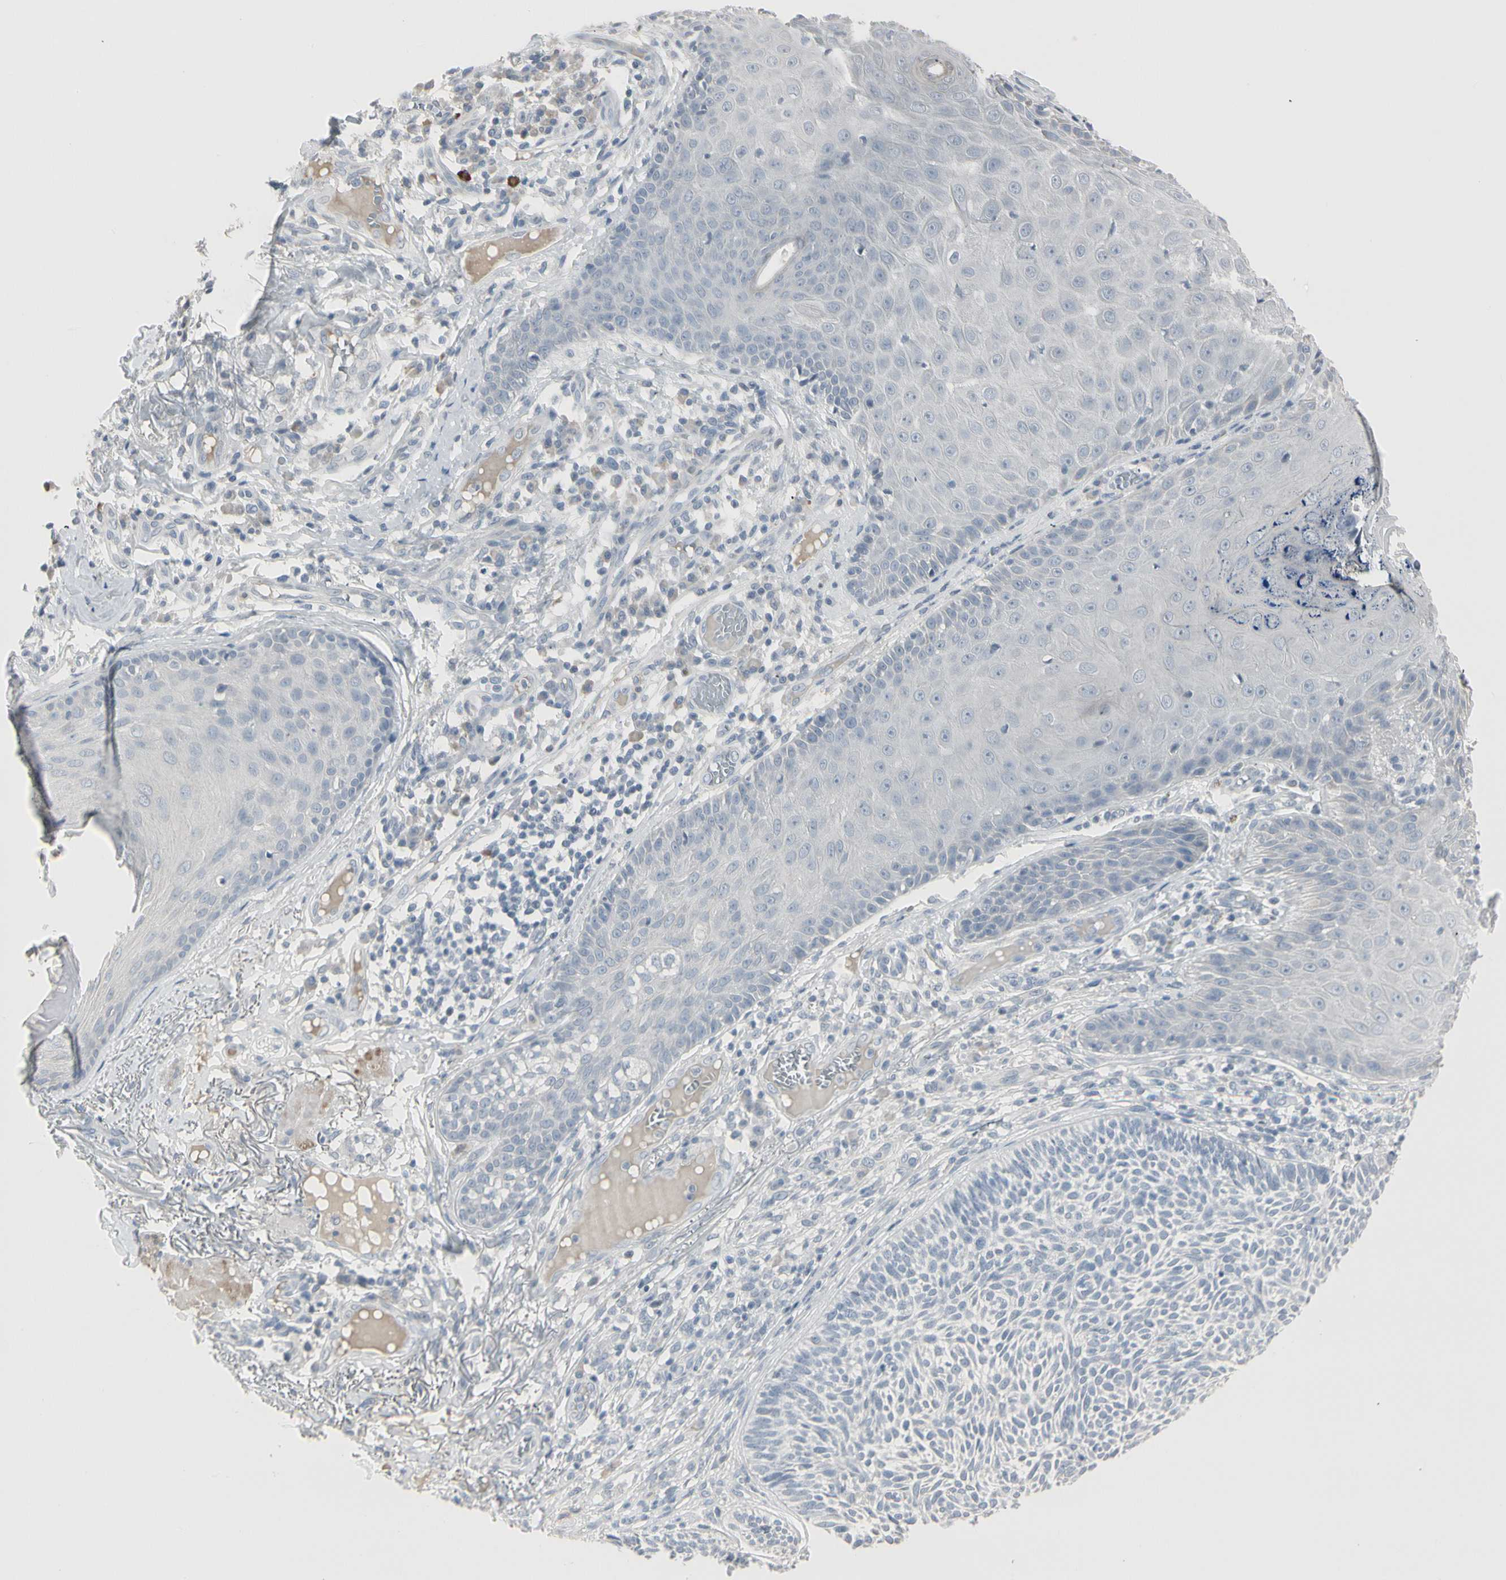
{"staining": {"intensity": "negative", "quantity": "none", "location": "none"}, "tissue": "skin cancer", "cell_type": "Tumor cells", "image_type": "cancer", "snomed": [{"axis": "morphology", "description": "Normal tissue, NOS"}, {"axis": "morphology", "description": "Basal cell carcinoma"}, {"axis": "topography", "description": "Skin"}], "caption": "This is an immunohistochemistry histopathology image of basal cell carcinoma (skin). There is no staining in tumor cells.", "gene": "DMPK", "patient": {"sex": "male", "age": 52}}